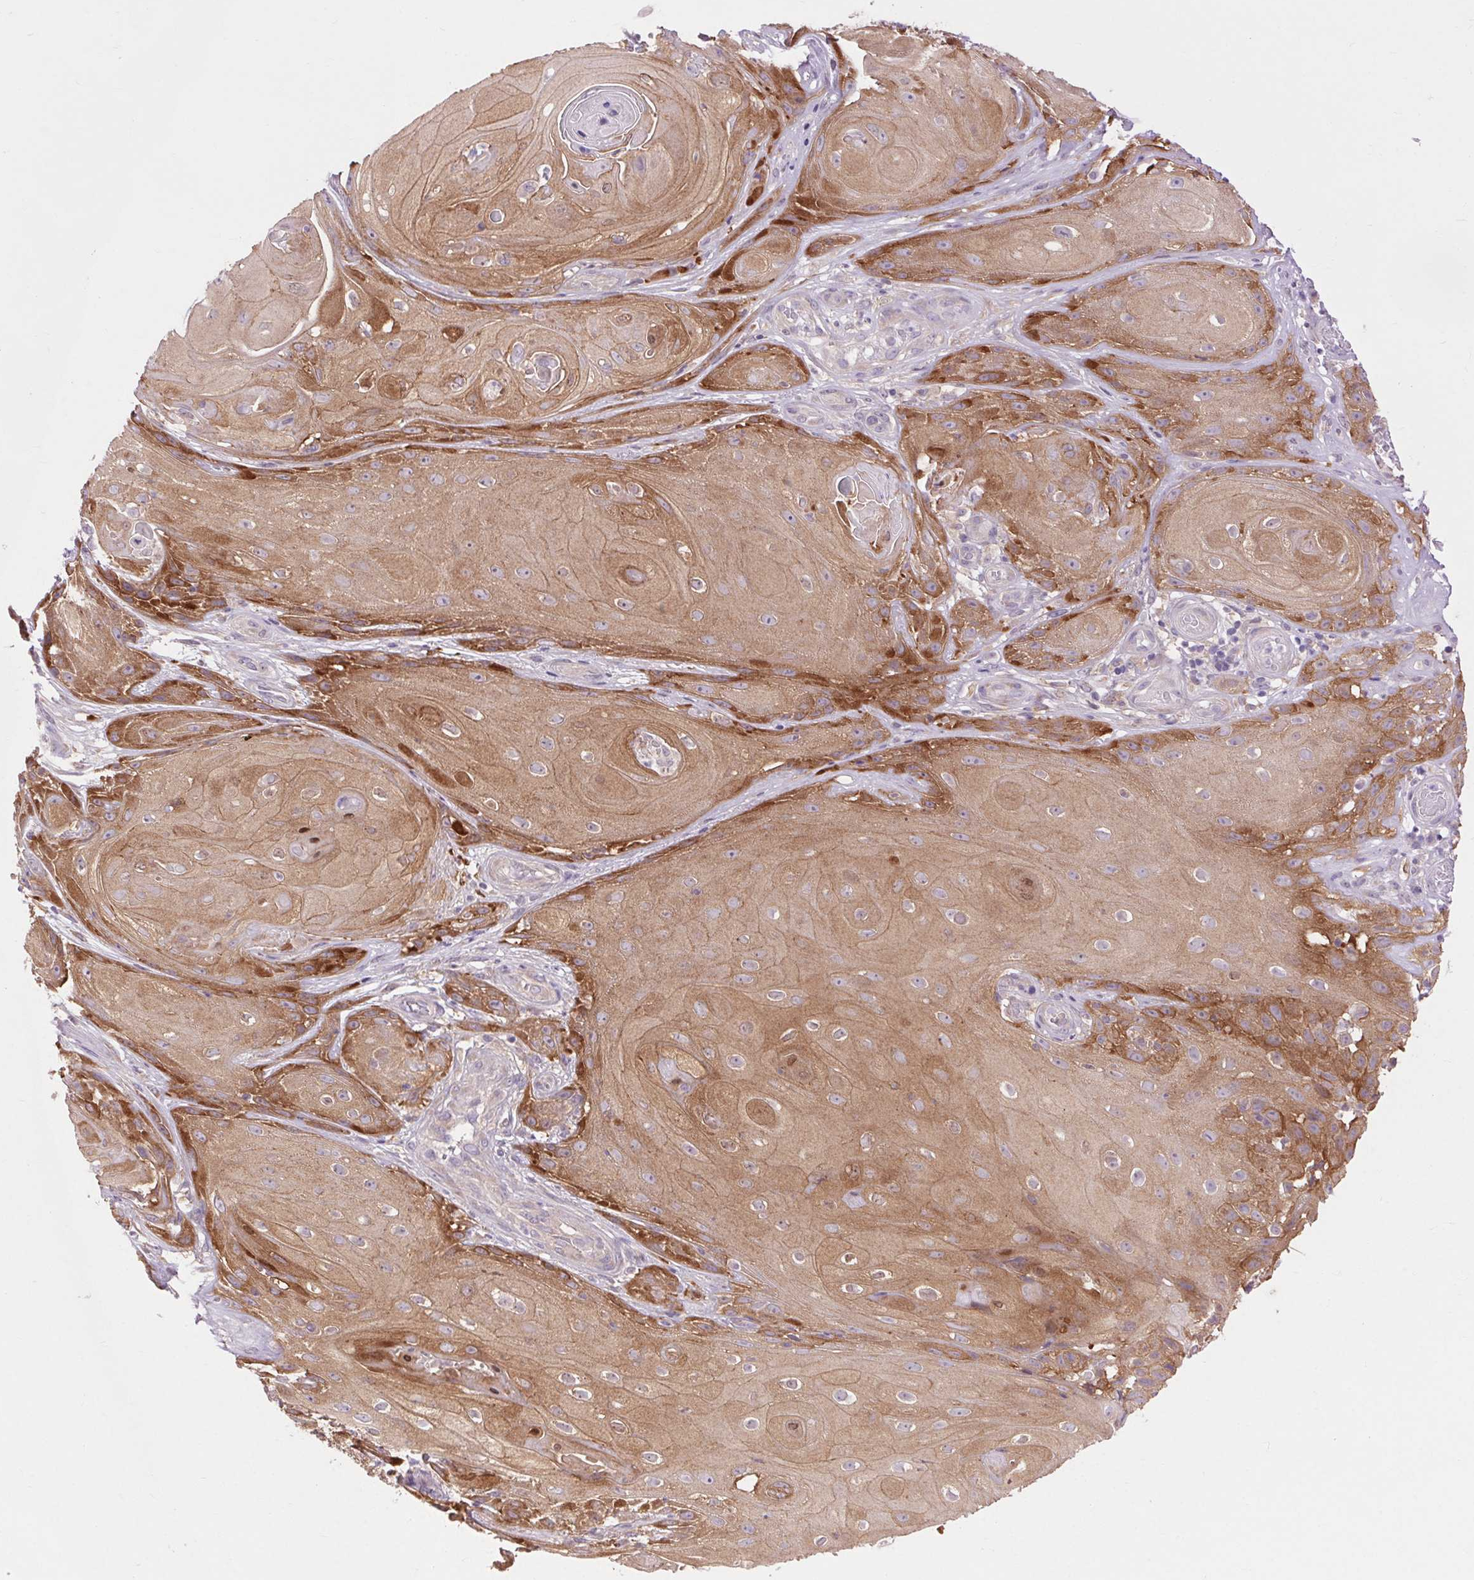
{"staining": {"intensity": "moderate", "quantity": ">75%", "location": "cytoplasmic/membranous"}, "tissue": "skin cancer", "cell_type": "Tumor cells", "image_type": "cancer", "snomed": [{"axis": "morphology", "description": "Squamous cell carcinoma, NOS"}, {"axis": "topography", "description": "Skin"}], "caption": "IHC of human skin squamous cell carcinoma shows medium levels of moderate cytoplasmic/membranous staining in approximately >75% of tumor cells.", "gene": "SOWAHC", "patient": {"sex": "male", "age": 62}}